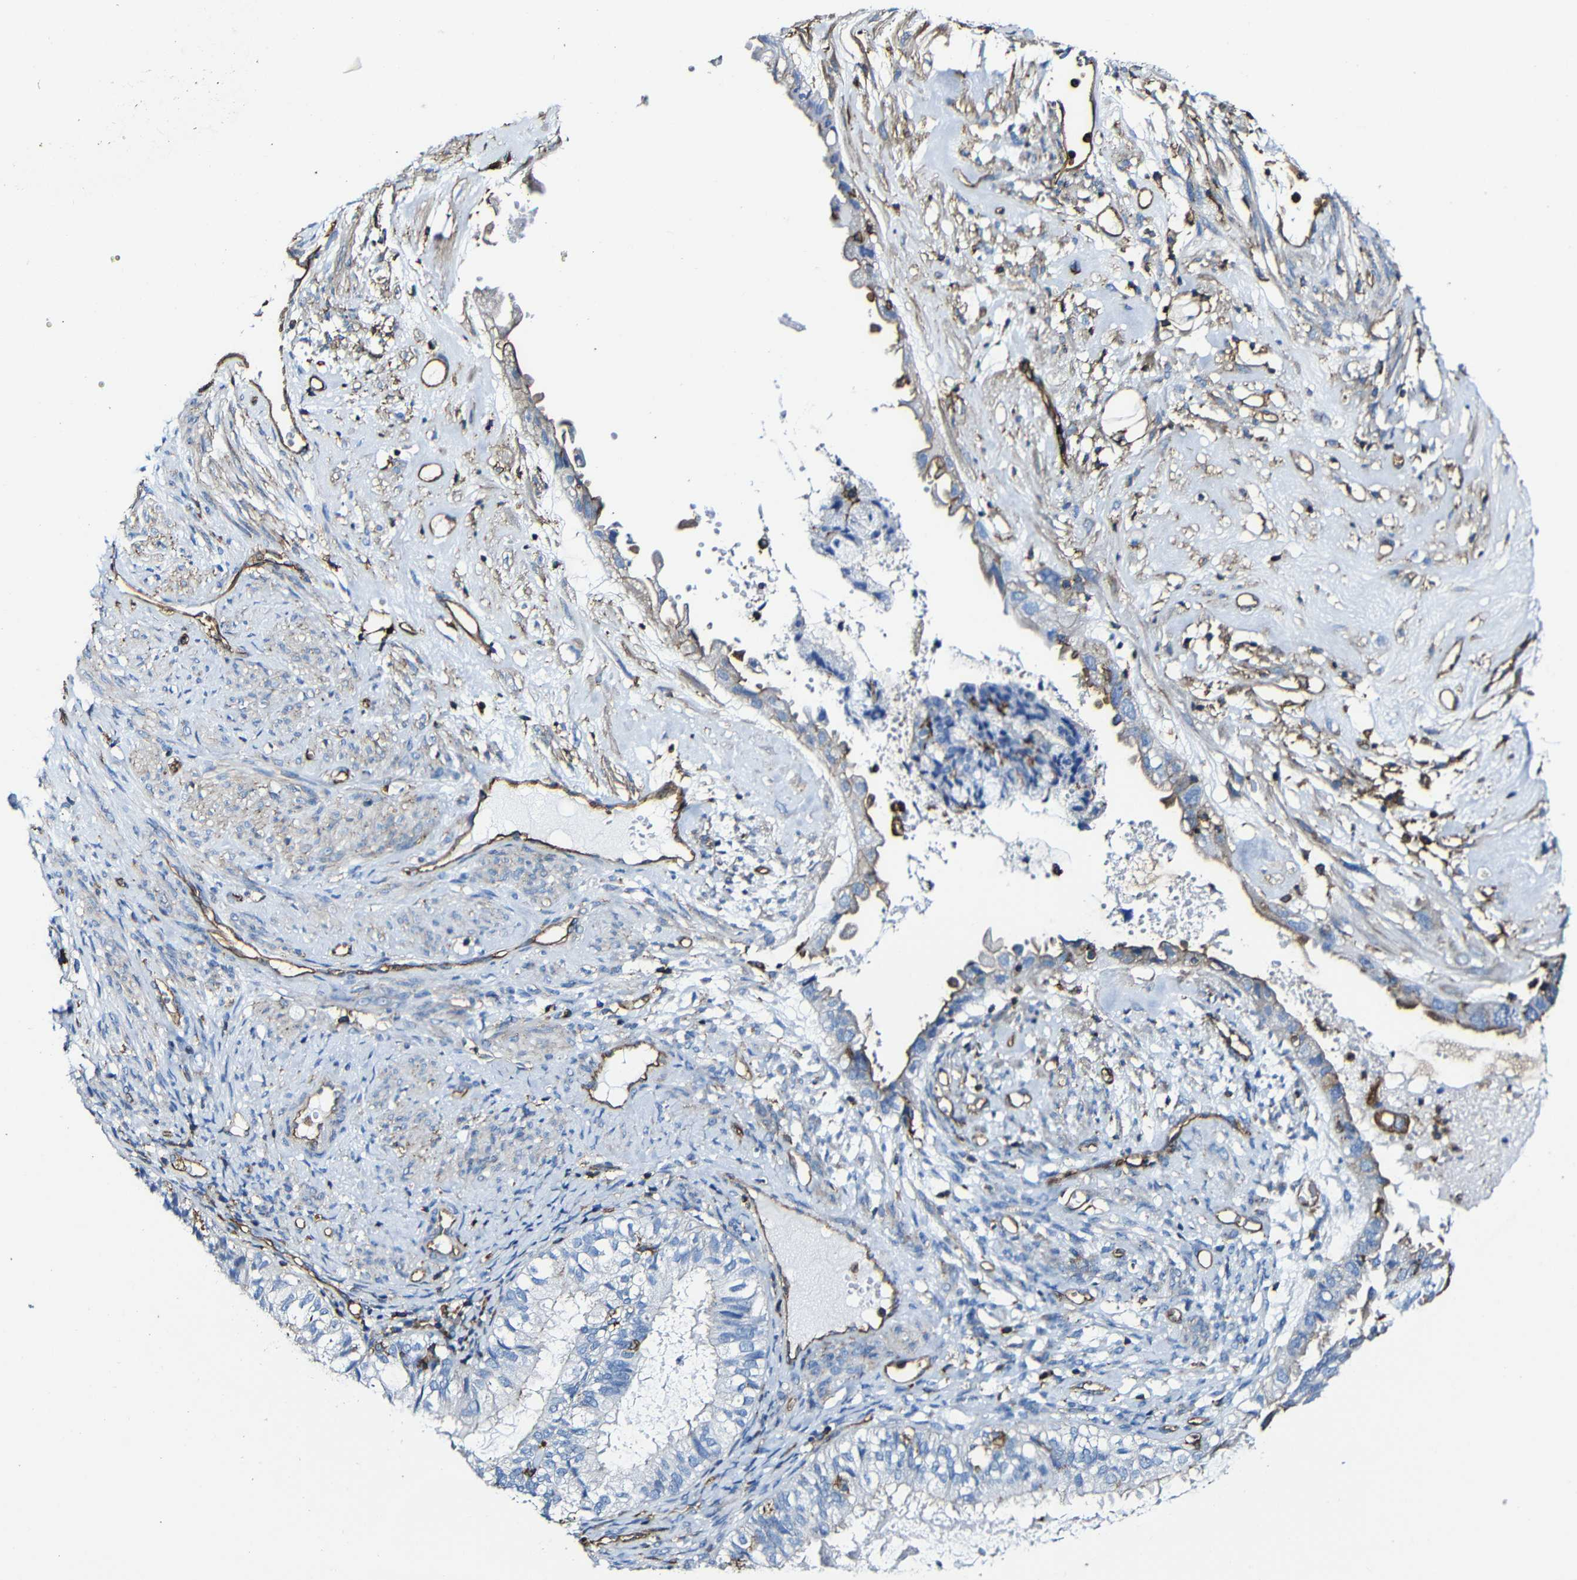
{"staining": {"intensity": "negative", "quantity": "none", "location": "none"}, "tissue": "cervical cancer", "cell_type": "Tumor cells", "image_type": "cancer", "snomed": [{"axis": "morphology", "description": "Normal tissue, NOS"}, {"axis": "morphology", "description": "Adenocarcinoma, NOS"}, {"axis": "topography", "description": "Cervix"}, {"axis": "topography", "description": "Endometrium"}], "caption": "This is an IHC histopathology image of cervical adenocarcinoma. There is no positivity in tumor cells.", "gene": "MSN", "patient": {"sex": "female", "age": 86}}